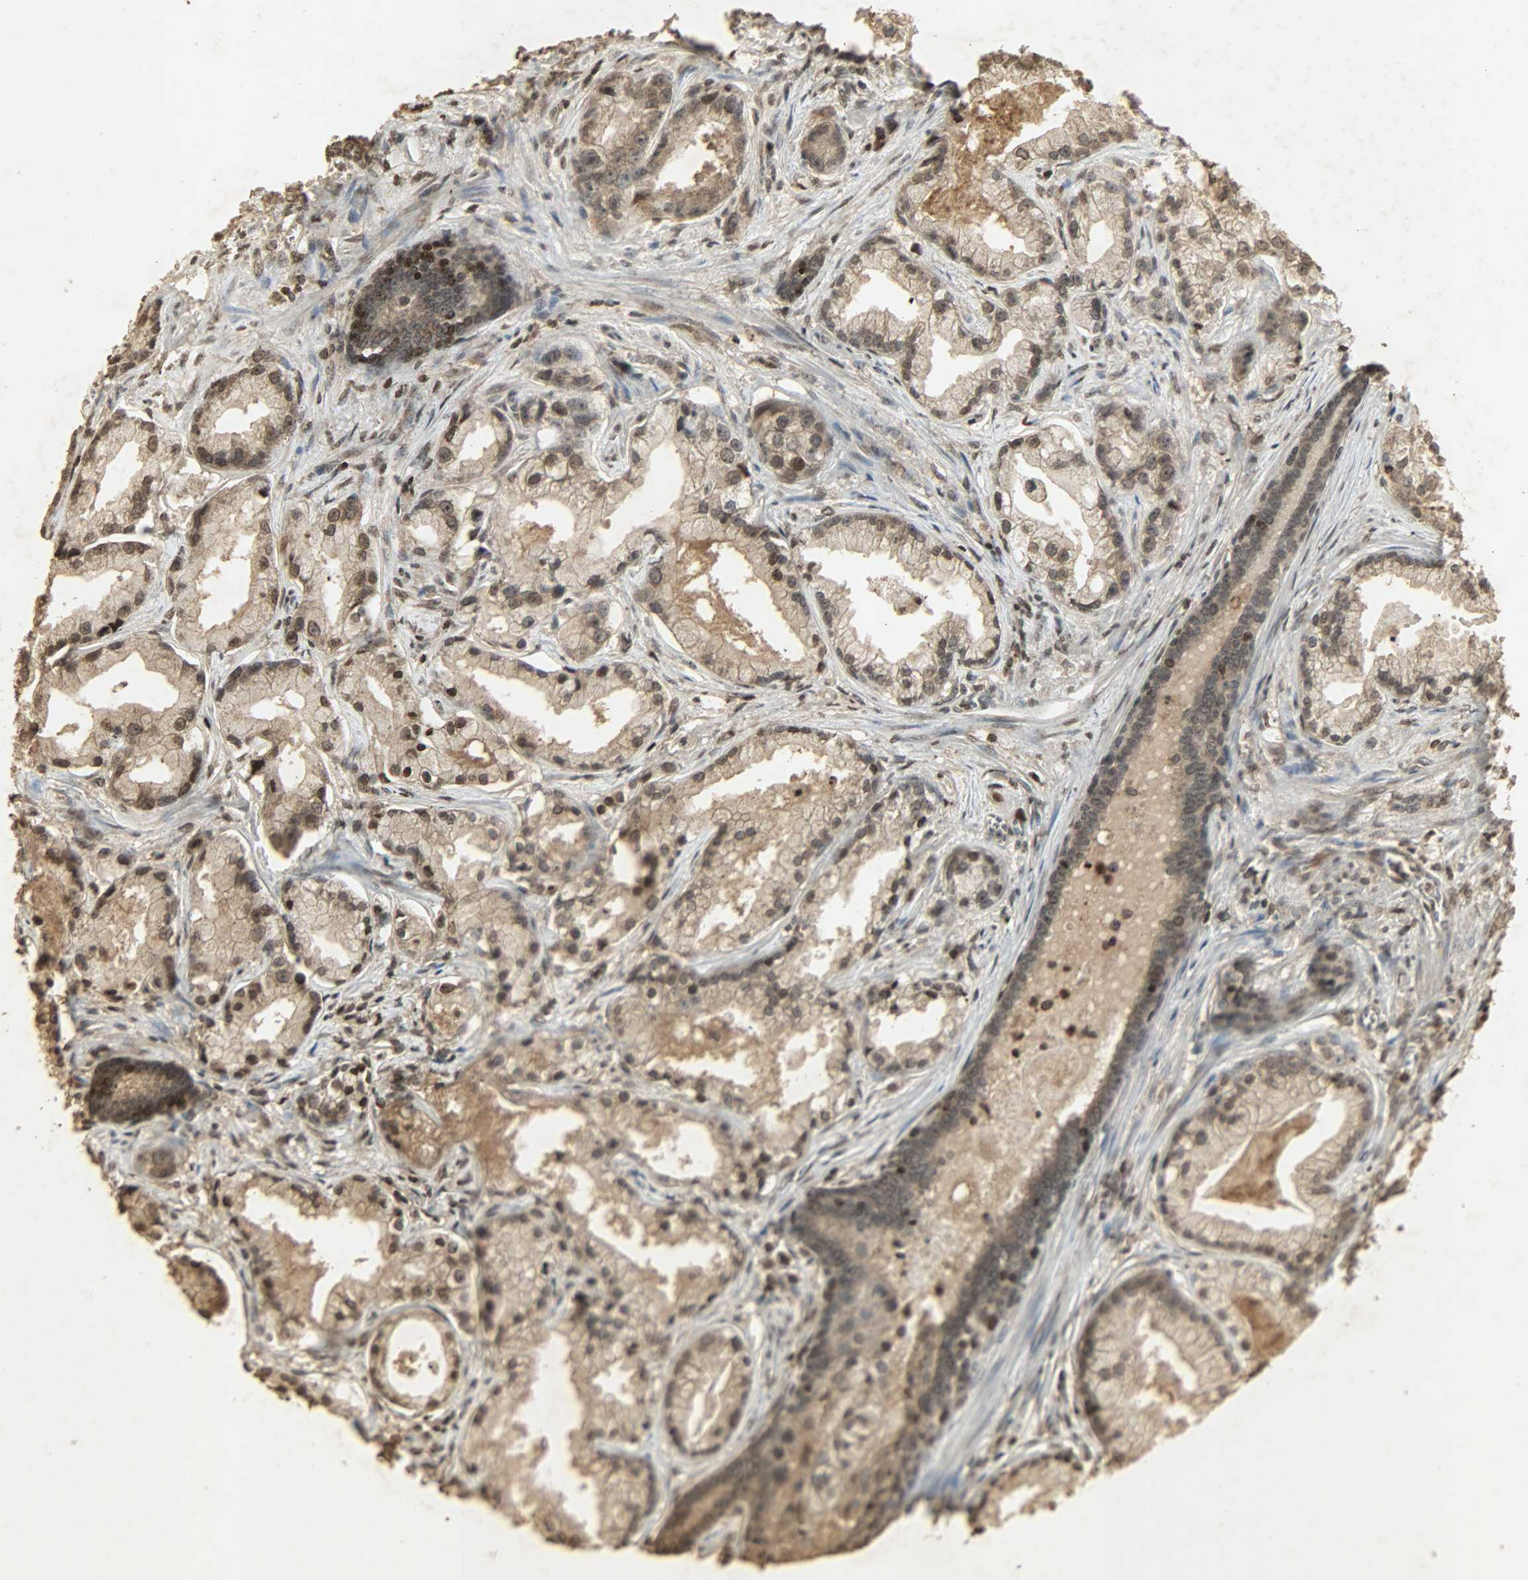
{"staining": {"intensity": "moderate", "quantity": ">75%", "location": "cytoplasmic/membranous,nuclear"}, "tissue": "prostate cancer", "cell_type": "Tumor cells", "image_type": "cancer", "snomed": [{"axis": "morphology", "description": "Adenocarcinoma, Low grade"}, {"axis": "topography", "description": "Prostate"}], "caption": "Human prostate adenocarcinoma (low-grade) stained with a brown dye displays moderate cytoplasmic/membranous and nuclear positive expression in approximately >75% of tumor cells.", "gene": "PPP3R1", "patient": {"sex": "male", "age": 59}}